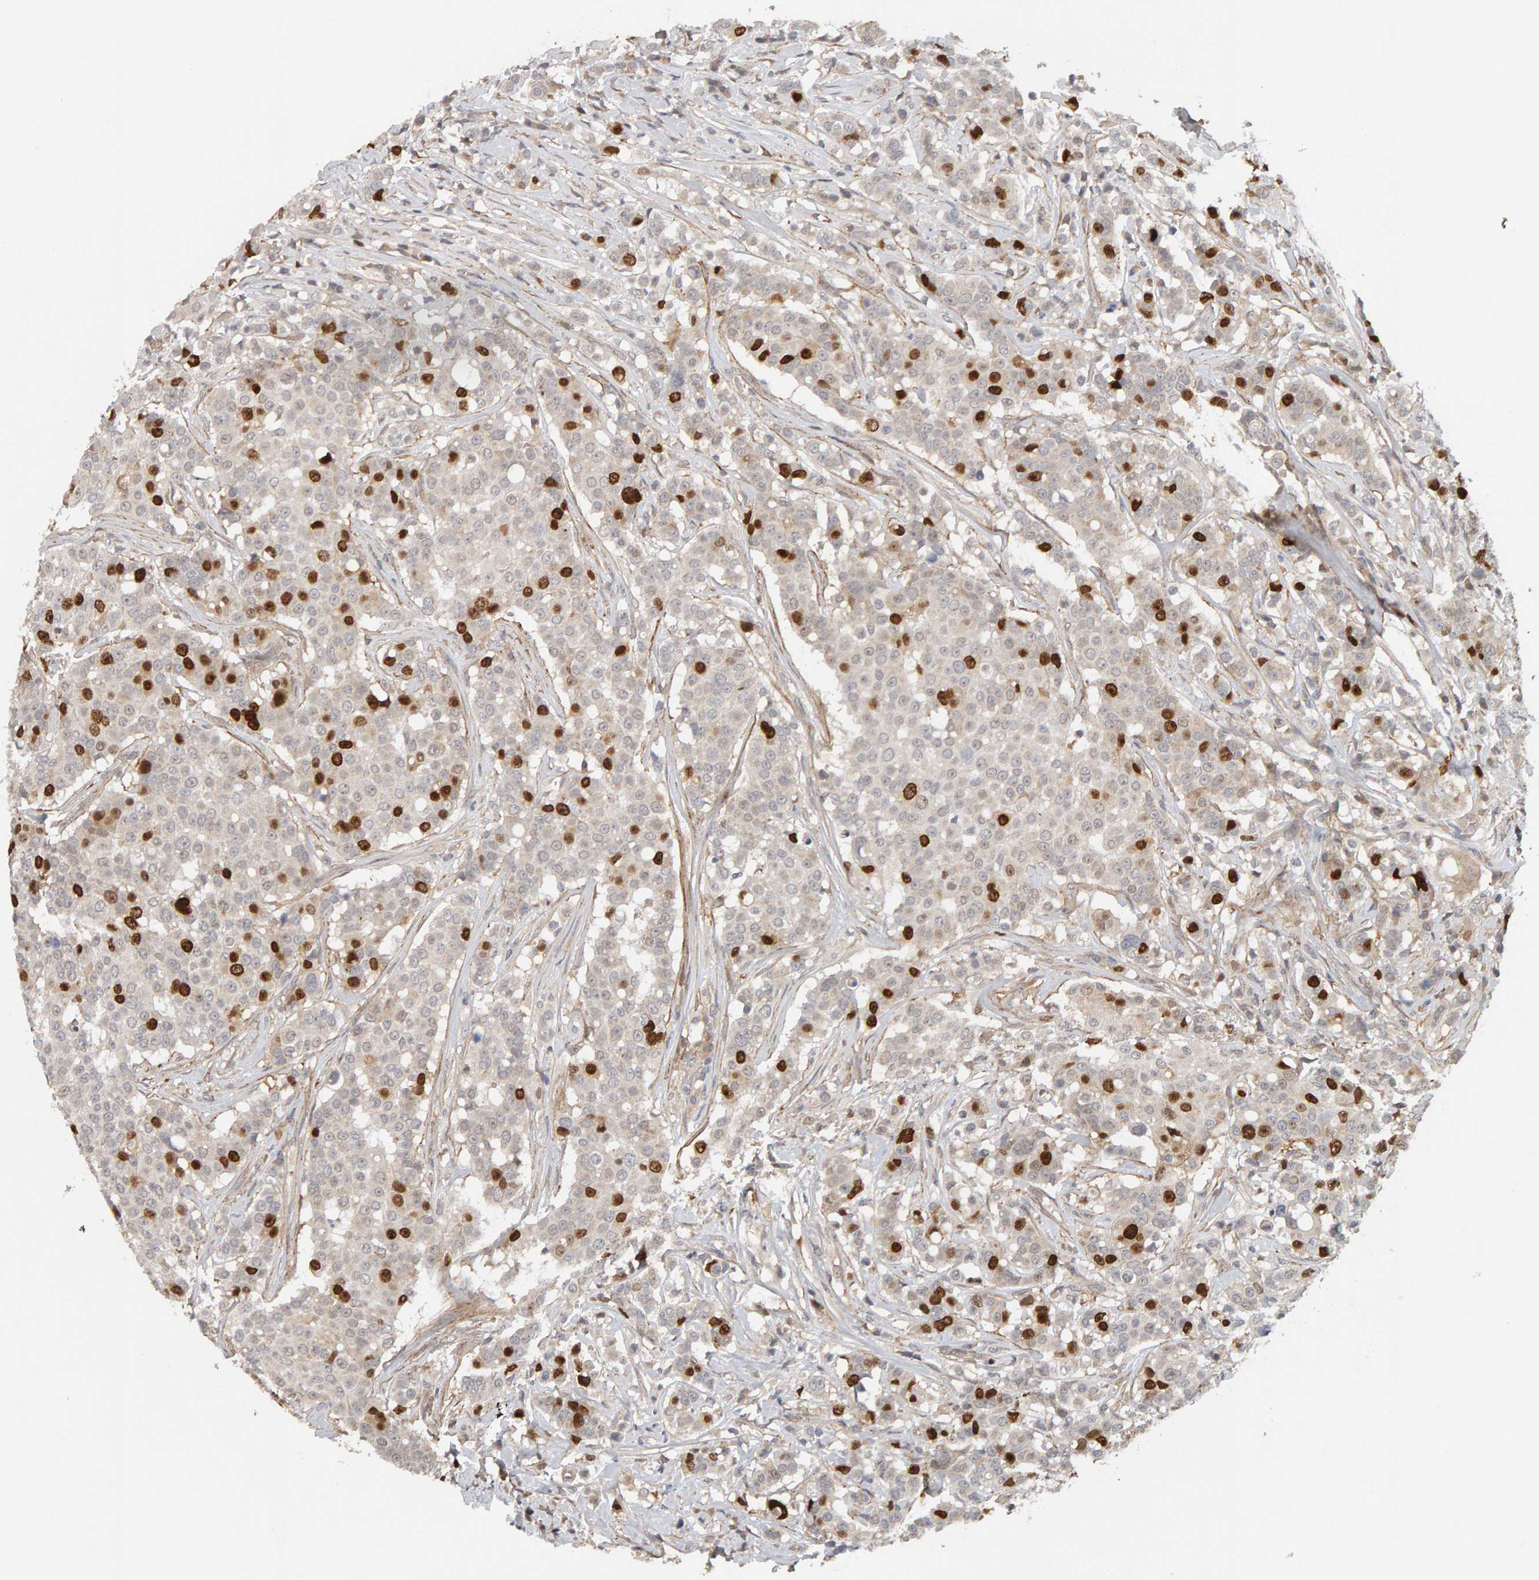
{"staining": {"intensity": "strong", "quantity": "<25%", "location": "nuclear"}, "tissue": "breast cancer", "cell_type": "Tumor cells", "image_type": "cancer", "snomed": [{"axis": "morphology", "description": "Duct carcinoma"}, {"axis": "topography", "description": "Breast"}], "caption": "A micrograph showing strong nuclear staining in about <25% of tumor cells in intraductal carcinoma (breast), as visualized by brown immunohistochemical staining.", "gene": "CDCA5", "patient": {"sex": "female", "age": 27}}